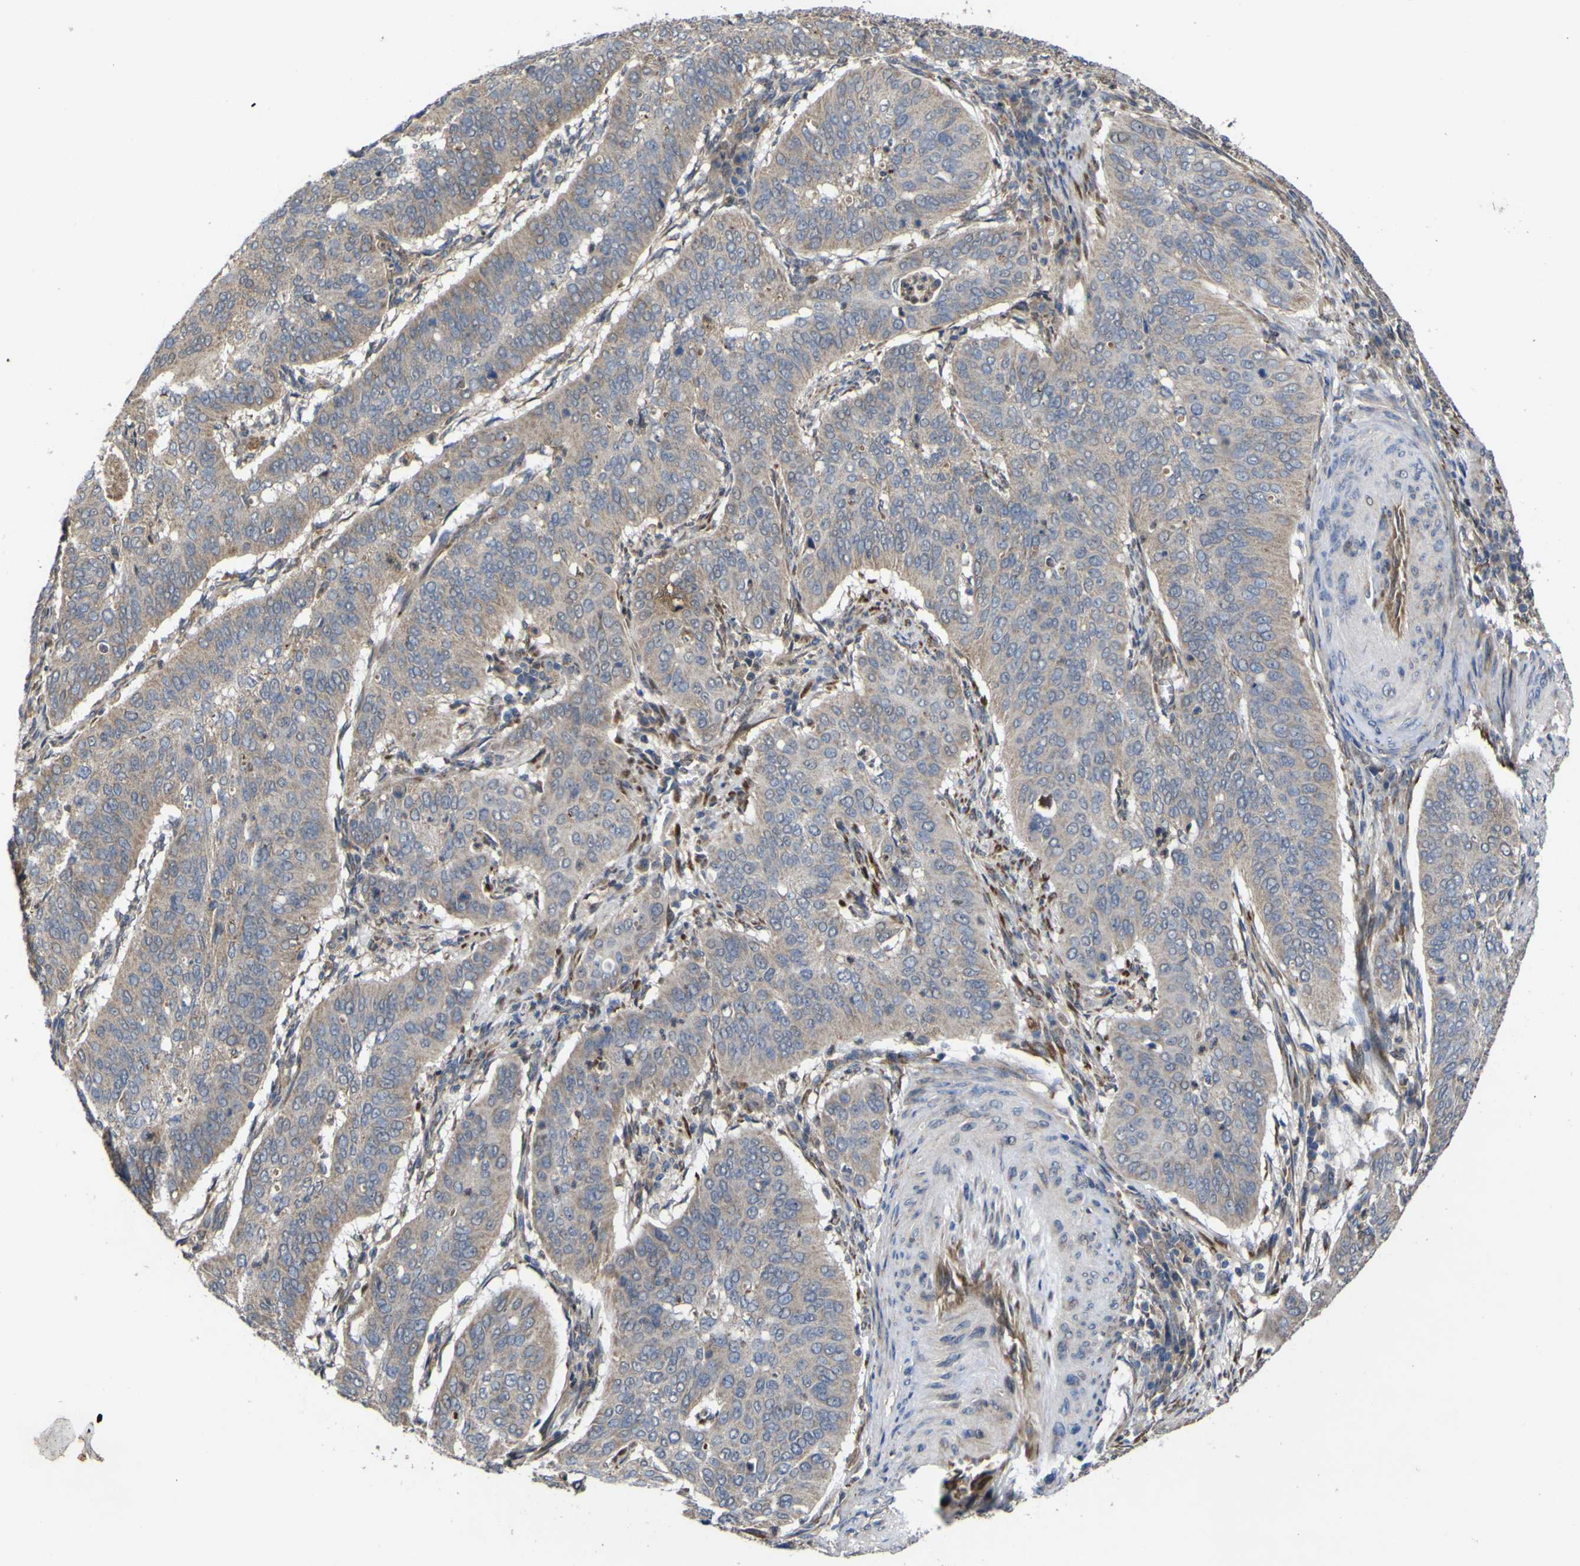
{"staining": {"intensity": "weak", "quantity": ">75%", "location": "cytoplasmic/membranous"}, "tissue": "cervical cancer", "cell_type": "Tumor cells", "image_type": "cancer", "snomed": [{"axis": "morphology", "description": "Normal tissue, NOS"}, {"axis": "morphology", "description": "Squamous cell carcinoma, NOS"}, {"axis": "topography", "description": "Cervix"}], "caption": "Immunohistochemistry (DAB) staining of cervical cancer exhibits weak cytoplasmic/membranous protein positivity in about >75% of tumor cells.", "gene": "IRAK2", "patient": {"sex": "female", "age": 39}}